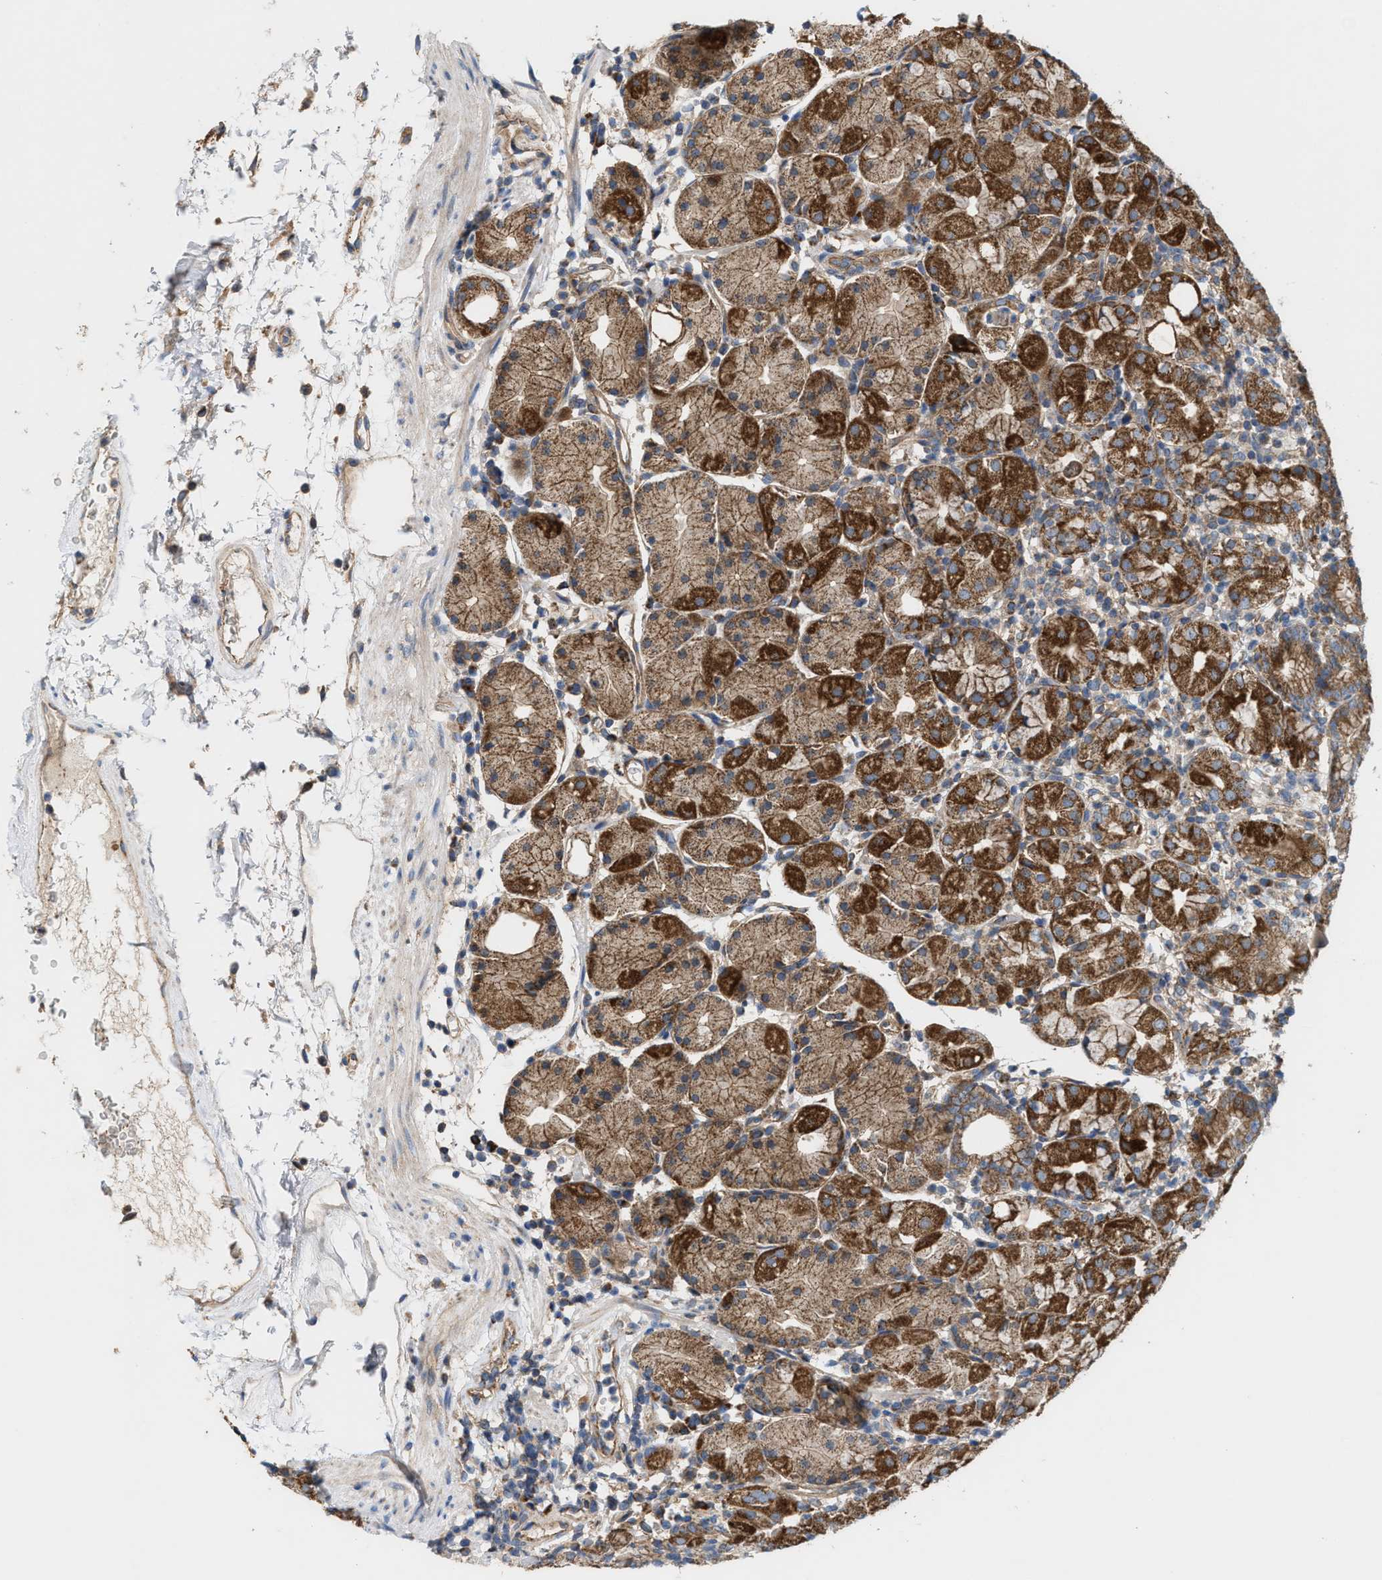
{"staining": {"intensity": "moderate", "quantity": ">75%", "location": "cytoplasmic/membranous"}, "tissue": "stomach", "cell_type": "Glandular cells", "image_type": "normal", "snomed": [{"axis": "morphology", "description": "Normal tissue, NOS"}, {"axis": "topography", "description": "Stomach"}, {"axis": "topography", "description": "Stomach, lower"}], "caption": "High-magnification brightfield microscopy of normal stomach stained with DAB (brown) and counterstained with hematoxylin (blue). glandular cells exhibit moderate cytoplasmic/membranous expression is identified in approximately>75% of cells.", "gene": "OXSM", "patient": {"sex": "female", "age": 75}}